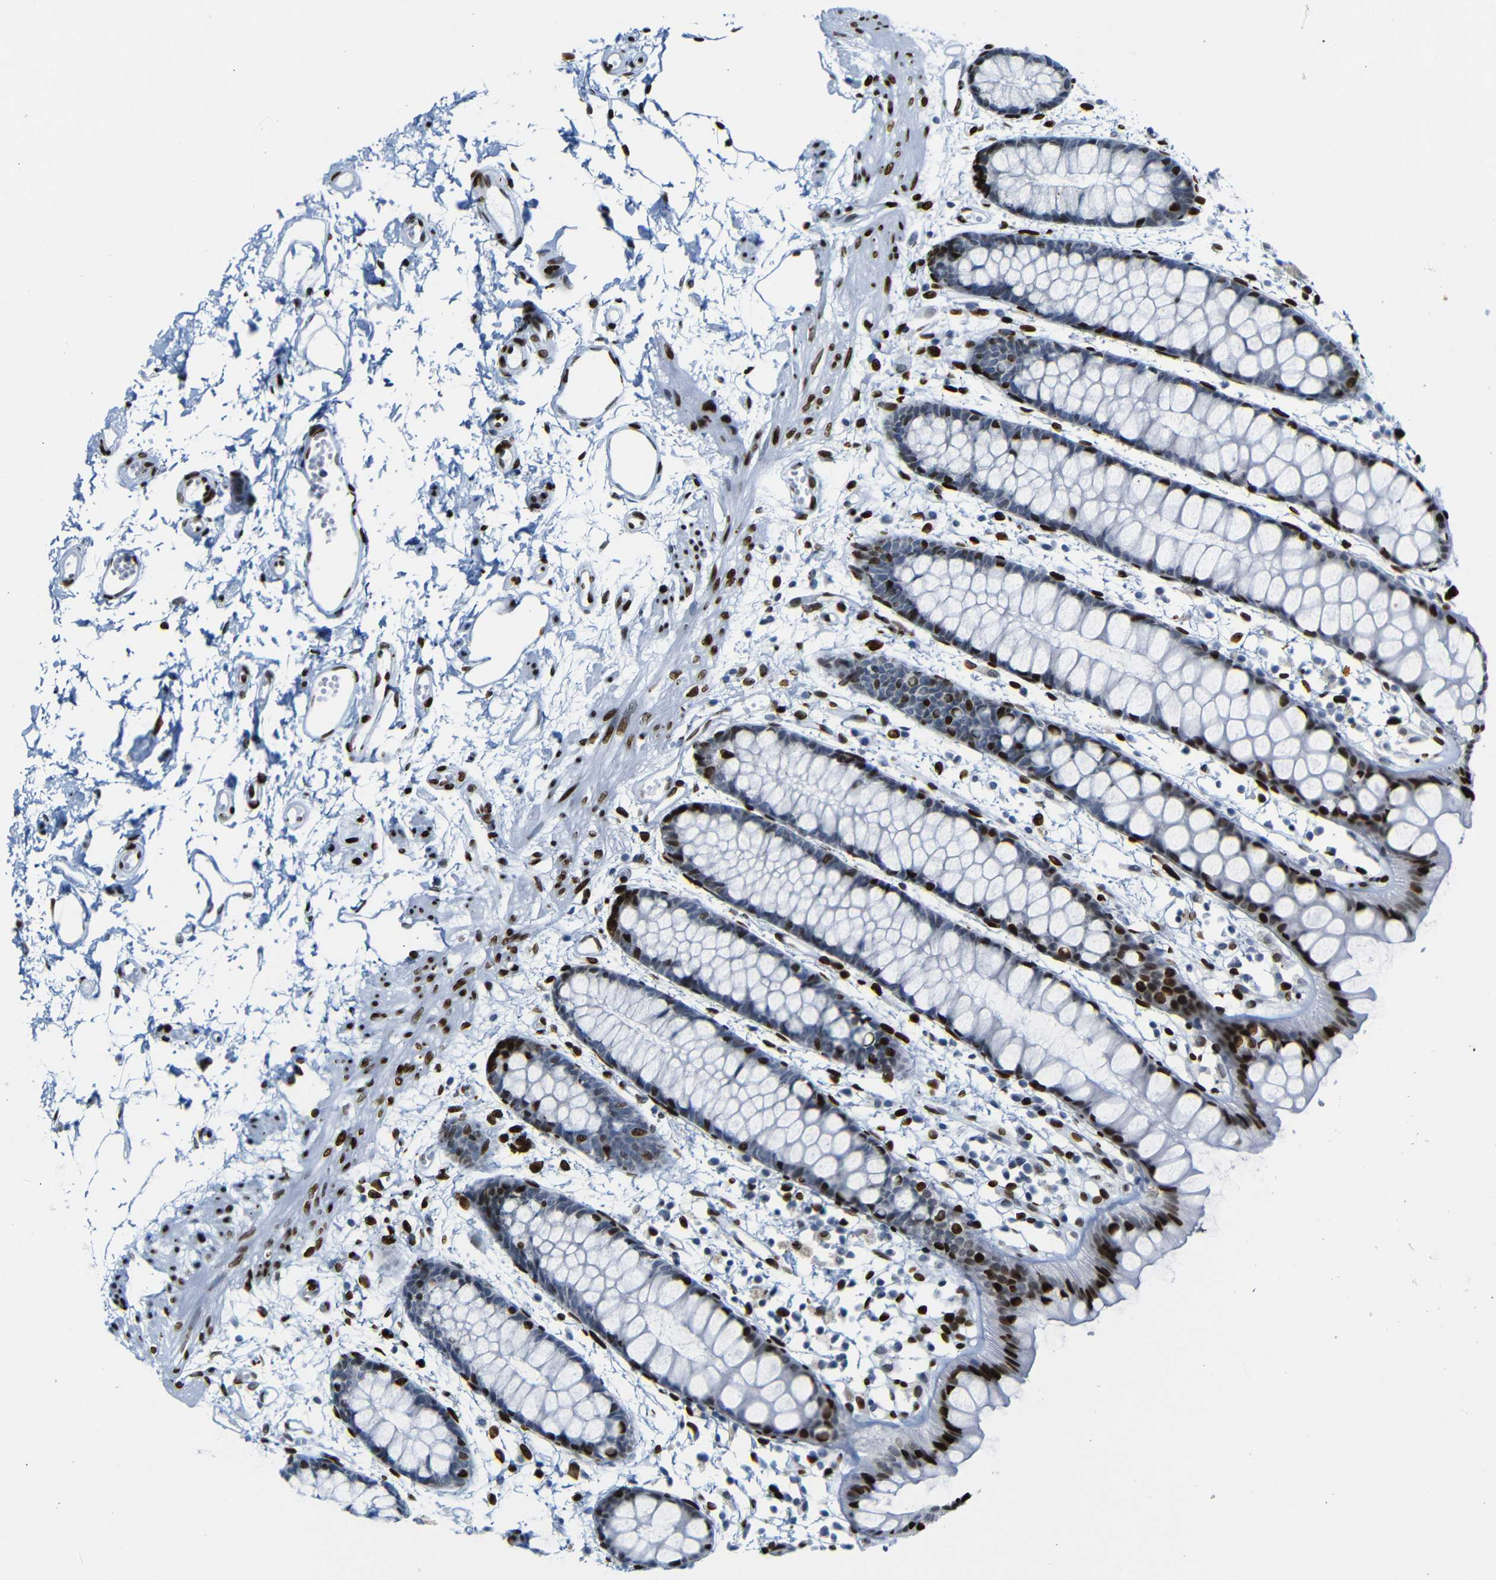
{"staining": {"intensity": "strong", "quantity": "25%-75%", "location": "nuclear"}, "tissue": "rectum", "cell_type": "Glandular cells", "image_type": "normal", "snomed": [{"axis": "morphology", "description": "Normal tissue, NOS"}, {"axis": "topography", "description": "Rectum"}], "caption": "Glandular cells exhibit high levels of strong nuclear staining in about 25%-75% of cells in unremarkable human rectum. (Stains: DAB (3,3'-diaminobenzidine) in brown, nuclei in blue, Microscopy: brightfield microscopy at high magnification).", "gene": "NPIPB15", "patient": {"sex": "female", "age": 66}}